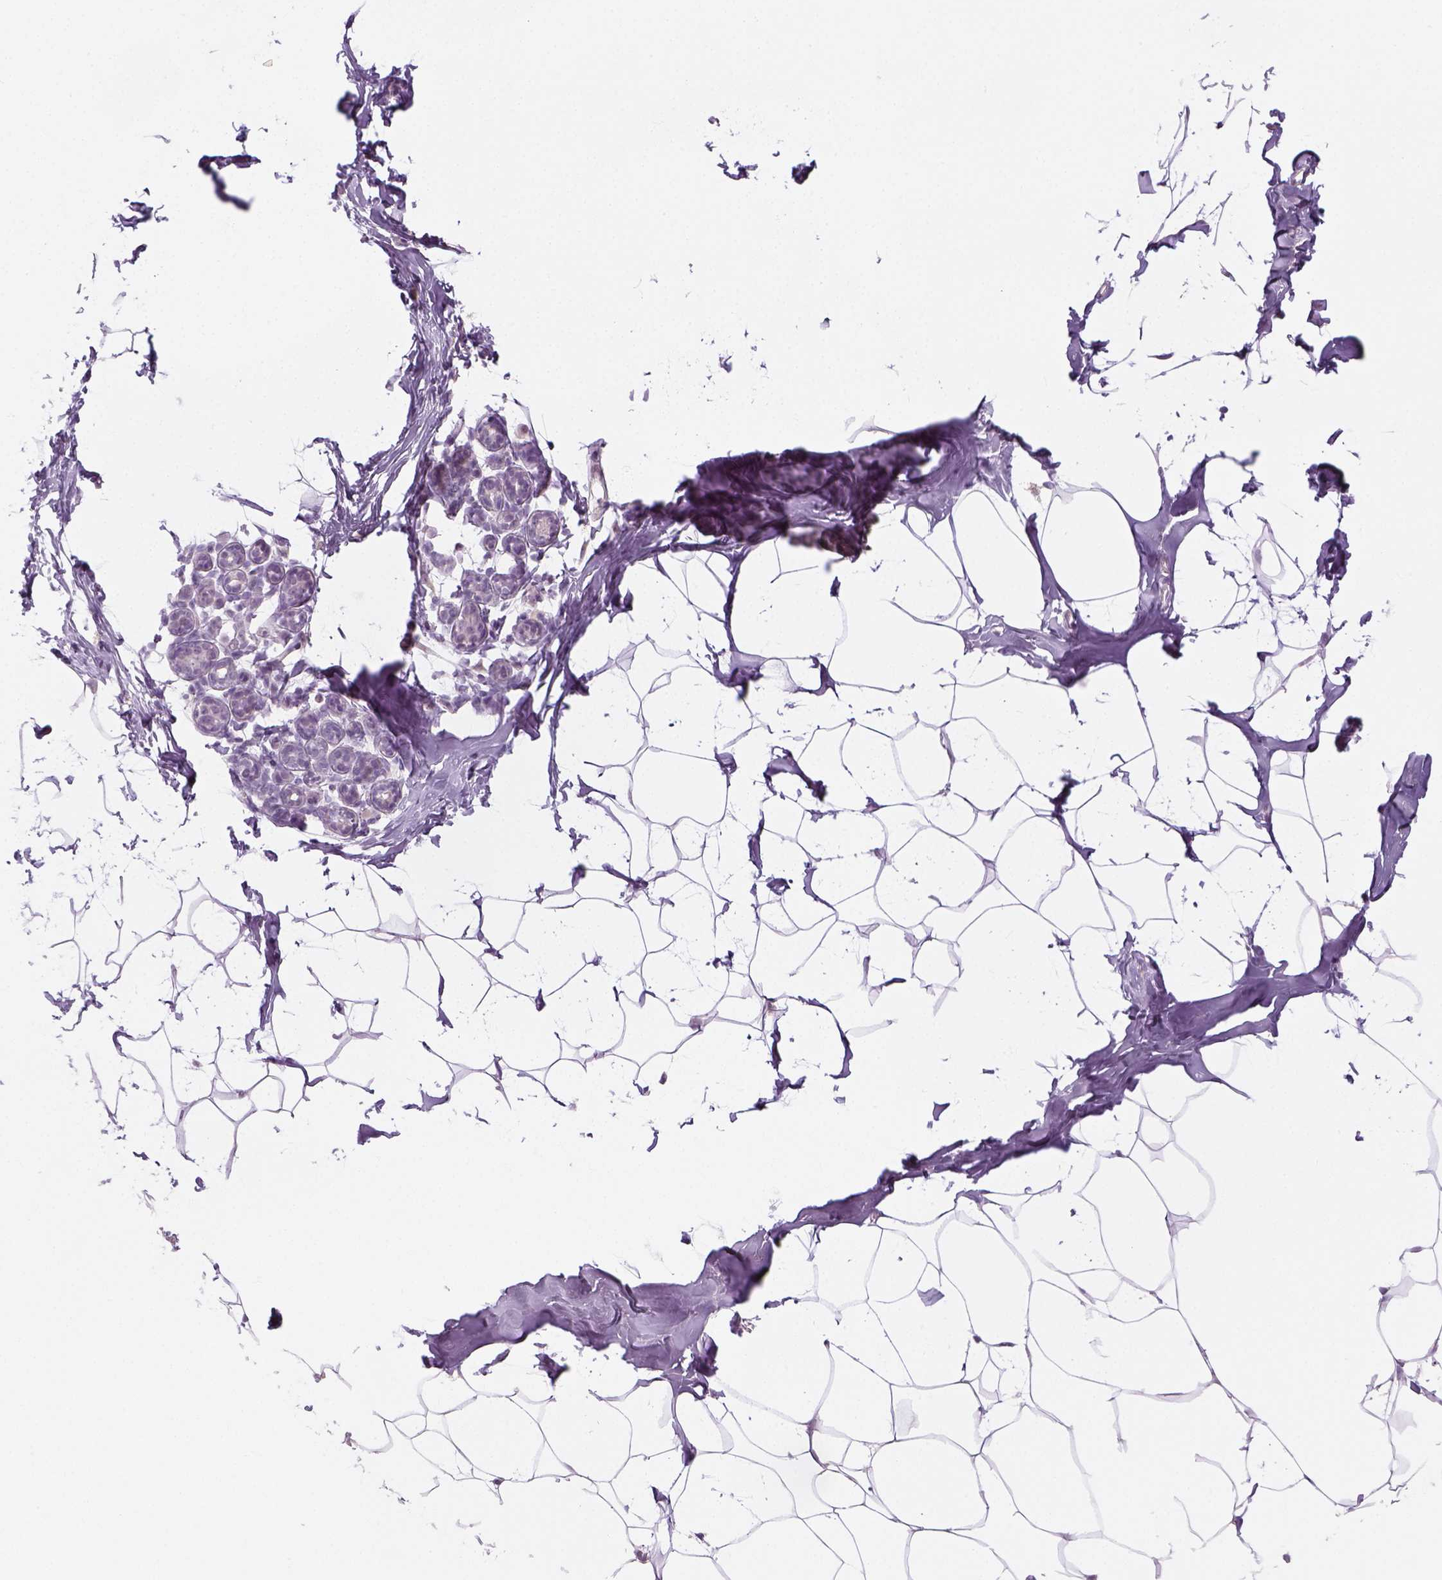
{"staining": {"intensity": "negative", "quantity": "none", "location": "none"}, "tissue": "breast", "cell_type": "Adipocytes", "image_type": "normal", "snomed": [{"axis": "morphology", "description": "Normal tissue, NOS"}, {"axis": "topography", "description": "Breast"}], "caption": "IHC image of unremarkable human breast stained for a protein (brown), which reveals no expression in adipocytes.", "gene": "MAGEB3", "patient": {"sex": "female", "age": 32}}